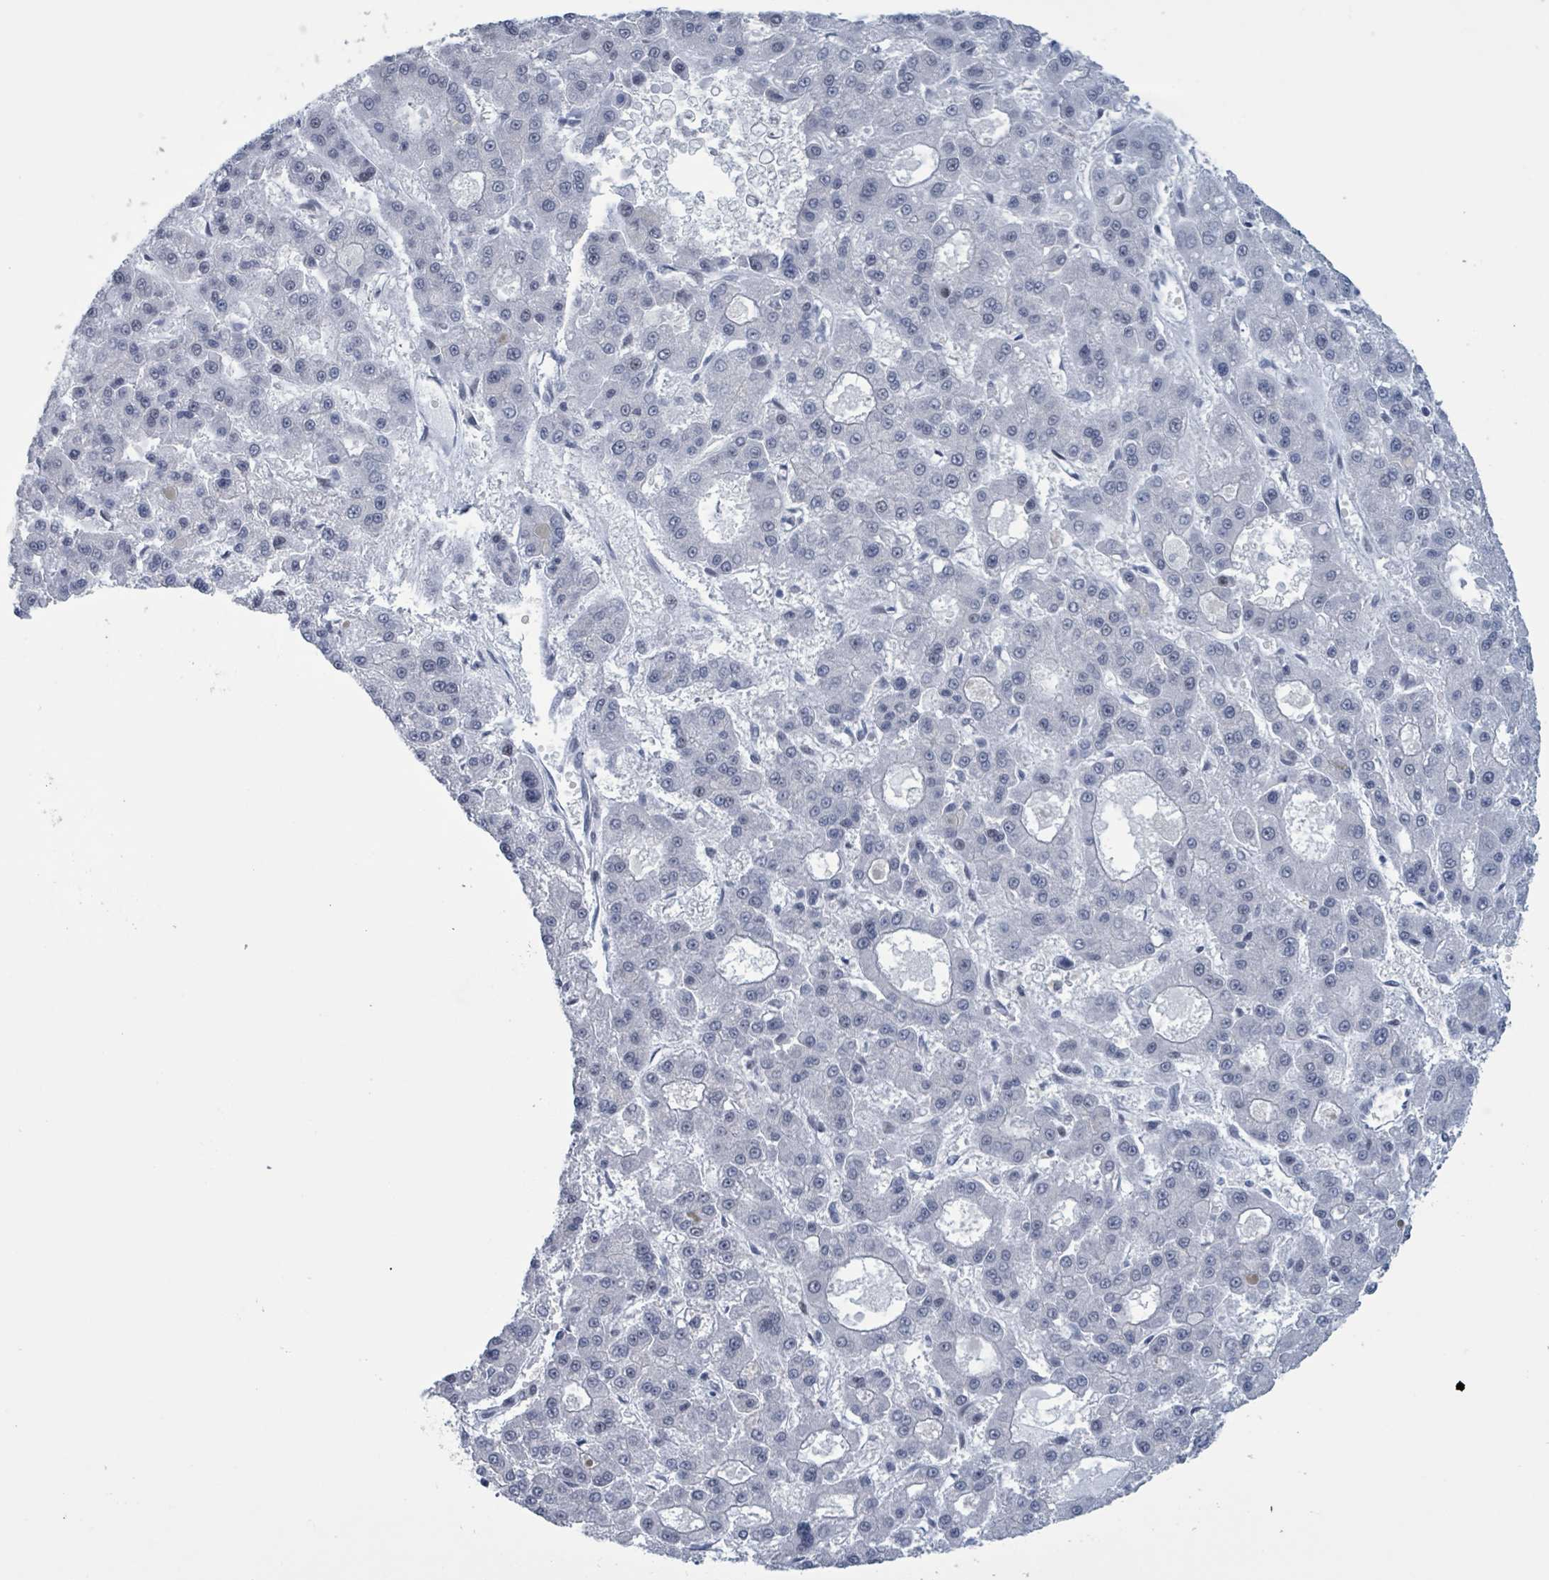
{"staining": {"intensity": "negative", "quantity": "none", "location": "none"}, "tissue": "liver cancer", "cell_type": "Tumor cells", "image_type": "cancer", "snomed": [{"axis": "morphology", "description": "Carcinoma, Hepatocellular, NOS"}, {"axis": "topography", "description": "Liver"}], "caption": "Immunohistochemistry (IHC) photomicrograph of neoplastic tissue: liver cancer (hepatocellular carcinoma) stained with DAB exhibits no significant protein positivity in tumor cells.", "gene": "CT45A5", "patient": {"sex": "male", "age": 70}}